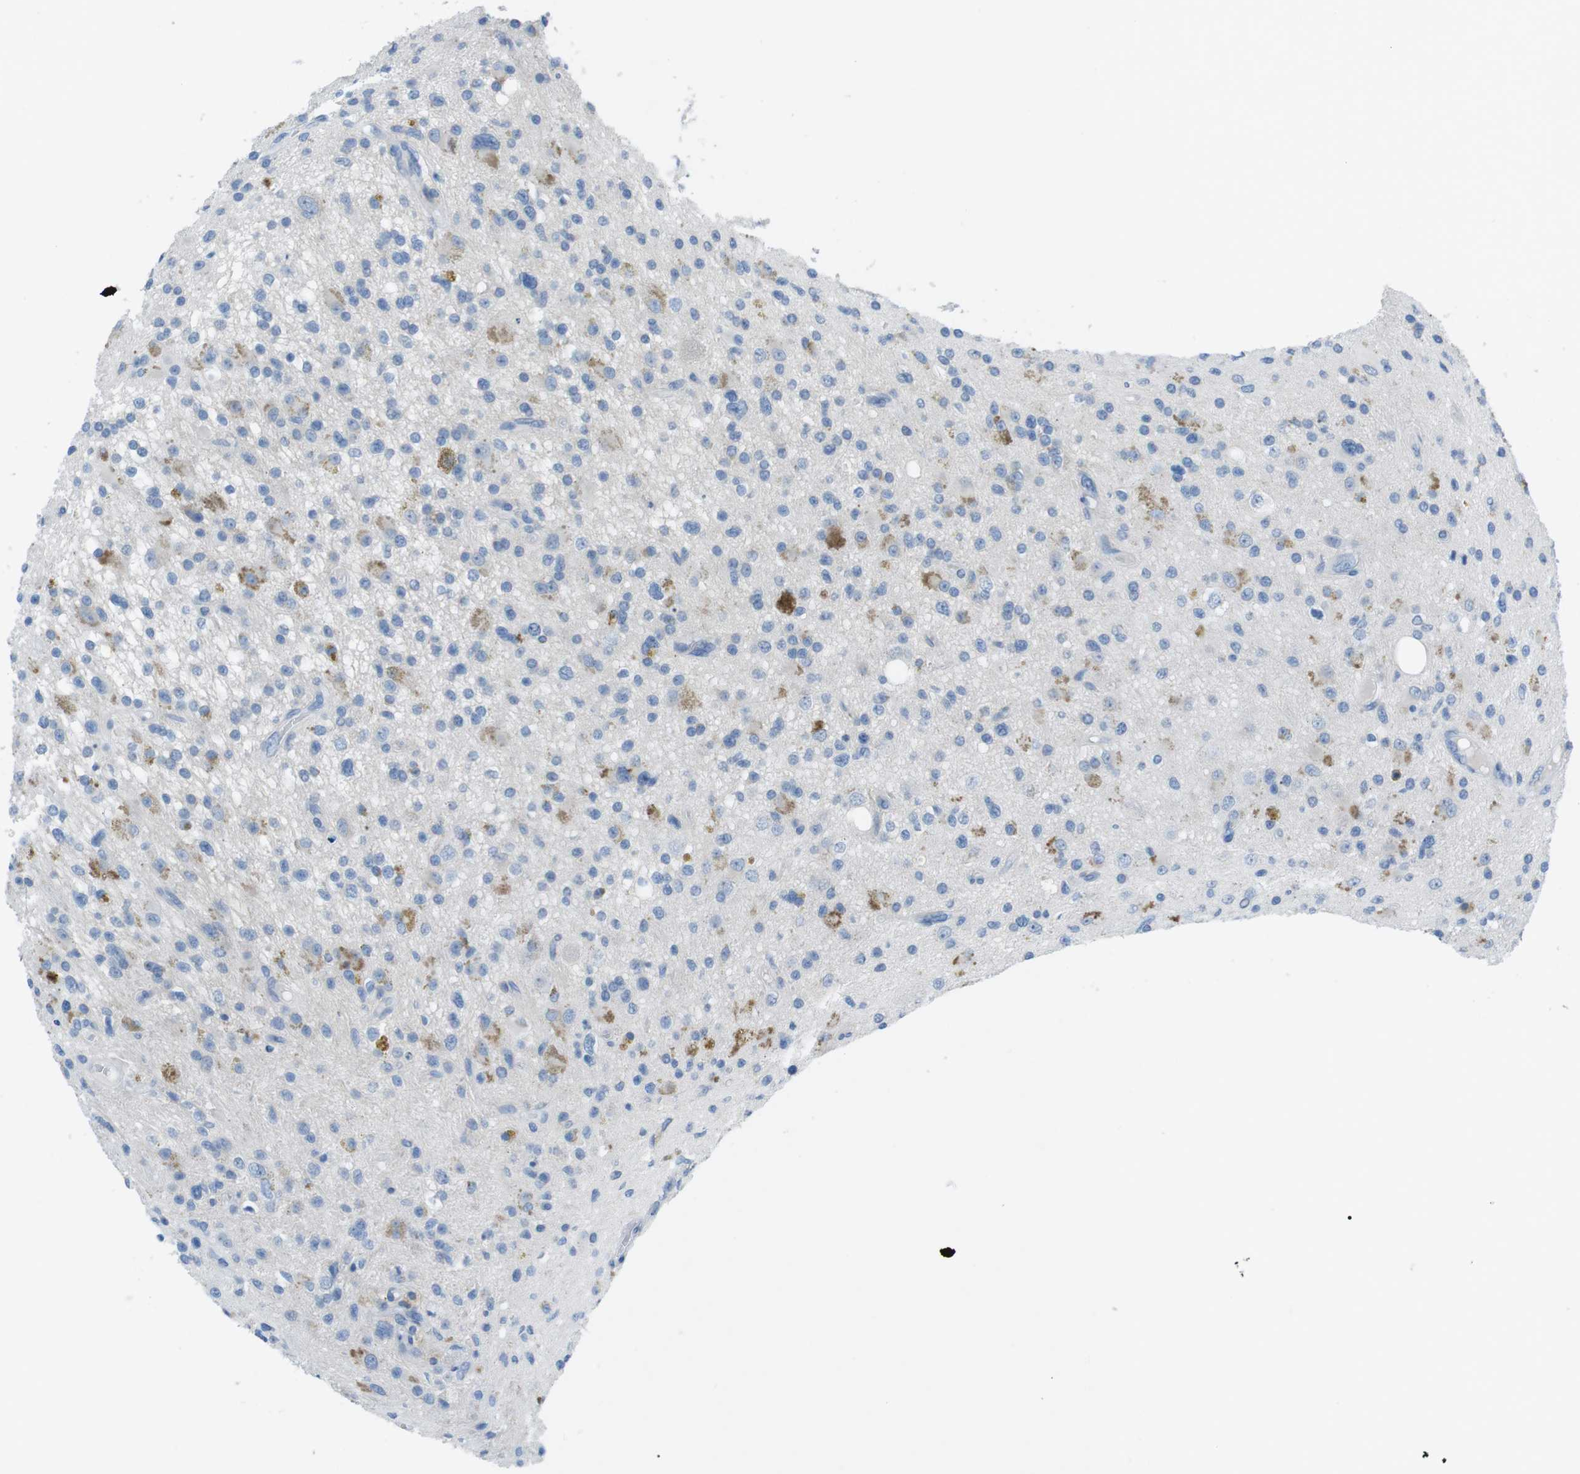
{"staining": {"intensity": "moderate", "quantity": "<25%", "location": "cytoplasmic/membranous"}, "tissue": "glioma", "cell_type": "Tumor cells", "image_type": "cancer", "snomed": [{"axis": "morphology", "description": "Glioma, malignant, High grade"}, {"axis": "topography", "description": "Brain"}], "caption": "High-grade glioma (malignant) tissue displays moderate cytoplasmic/membranous positivity in approximately <25% of tumor cells, visualized by immunohistochemistry.", "gene": "SALL4", "patient": {"sex": "male", "age": 33}}